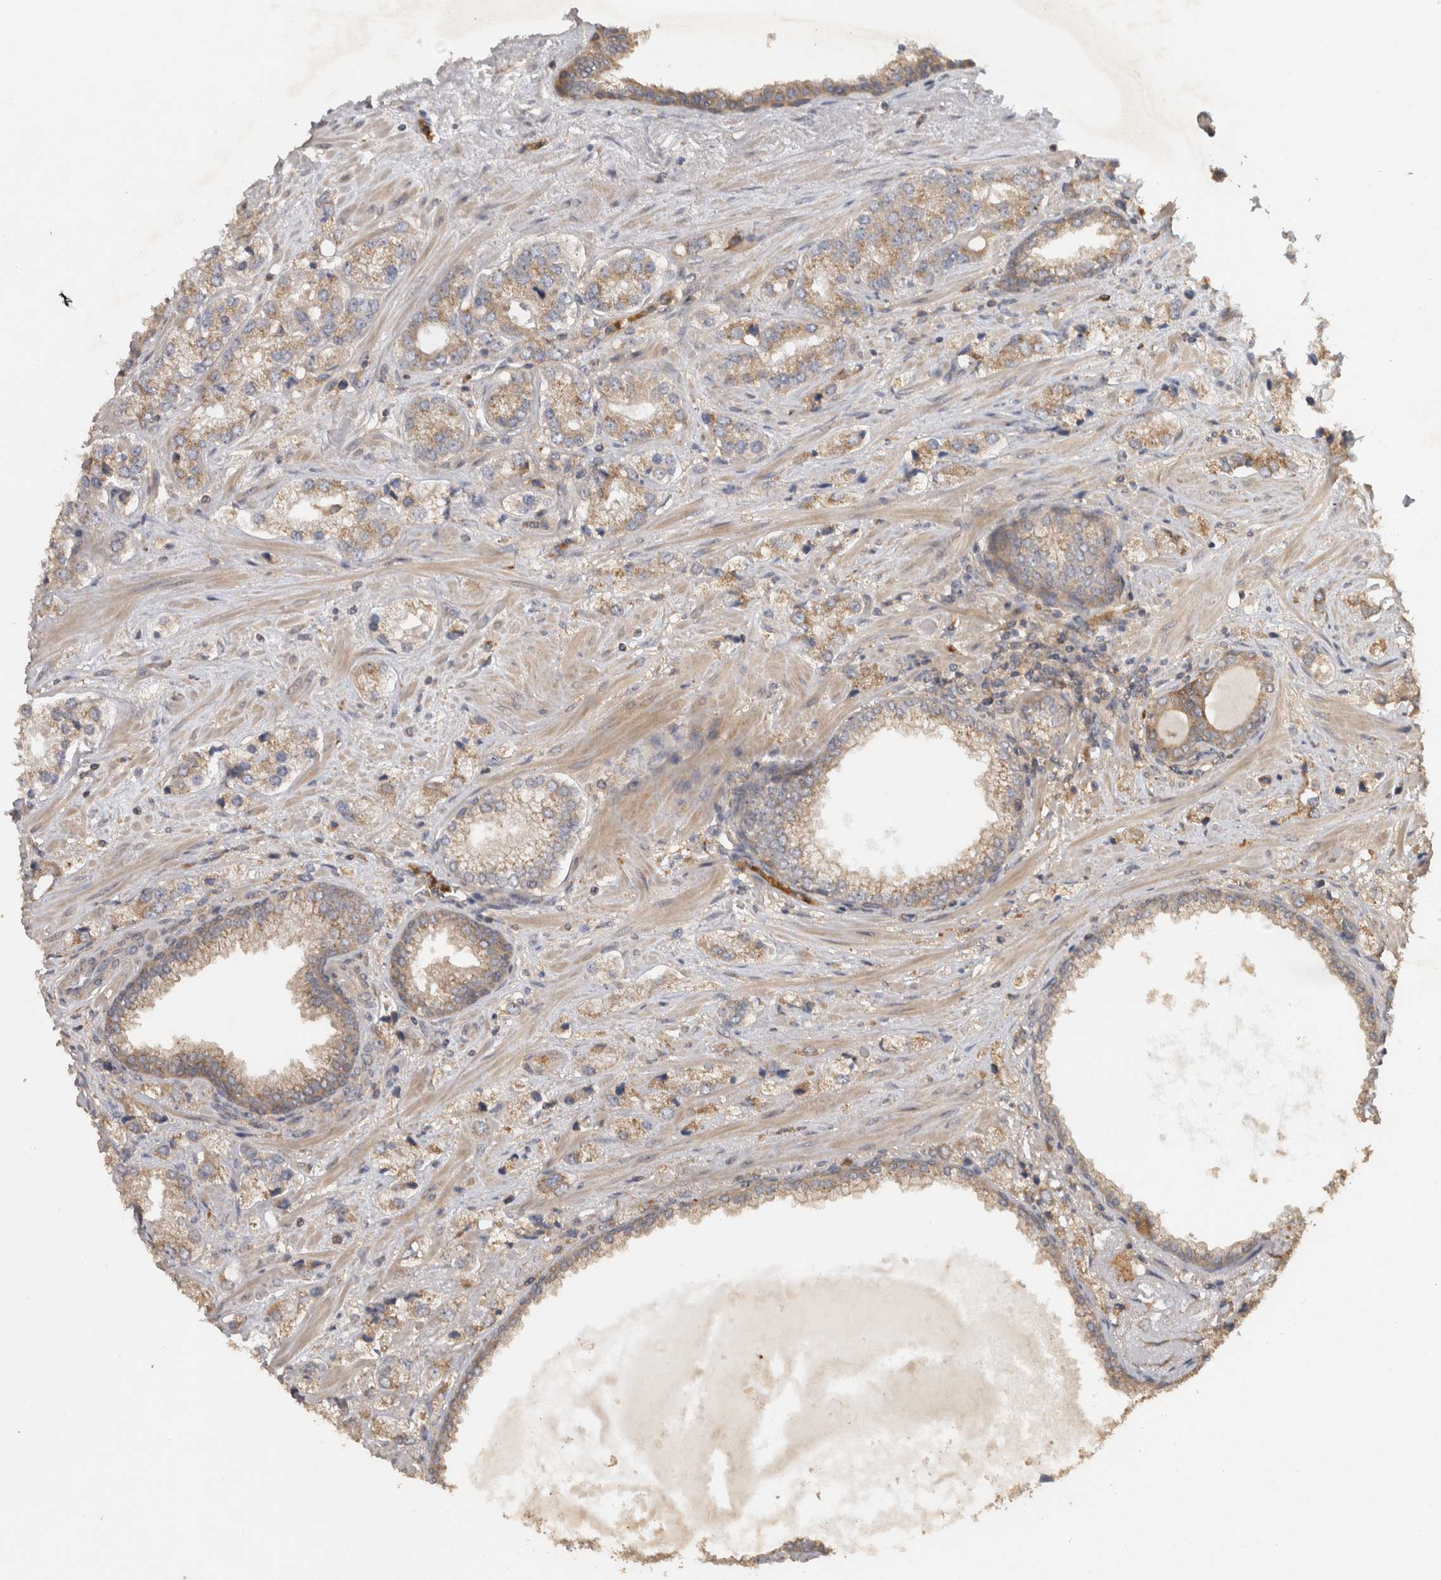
{"staining": {"intensity": "weak", "quantity": ">75%", "location": "cytoplasmic/membranous"}, "tissue": "prostate cancer", "cell_type": "Tumor cells", "image_type": "cancer", "snomed": [{"axis": "morphology", "description": "Adenocarcinoma, High grade"}, {"axis": "topography", "description": "Prostate"}], "caption": "There is low levels of weak cytoplasmic/membranous positivity in tumor cells of prostate cancer, as demonstrated by immunohistochemical staining (brown color).", "gene": "VEPH1", "patient": {"sex": "male", "age": 66}}